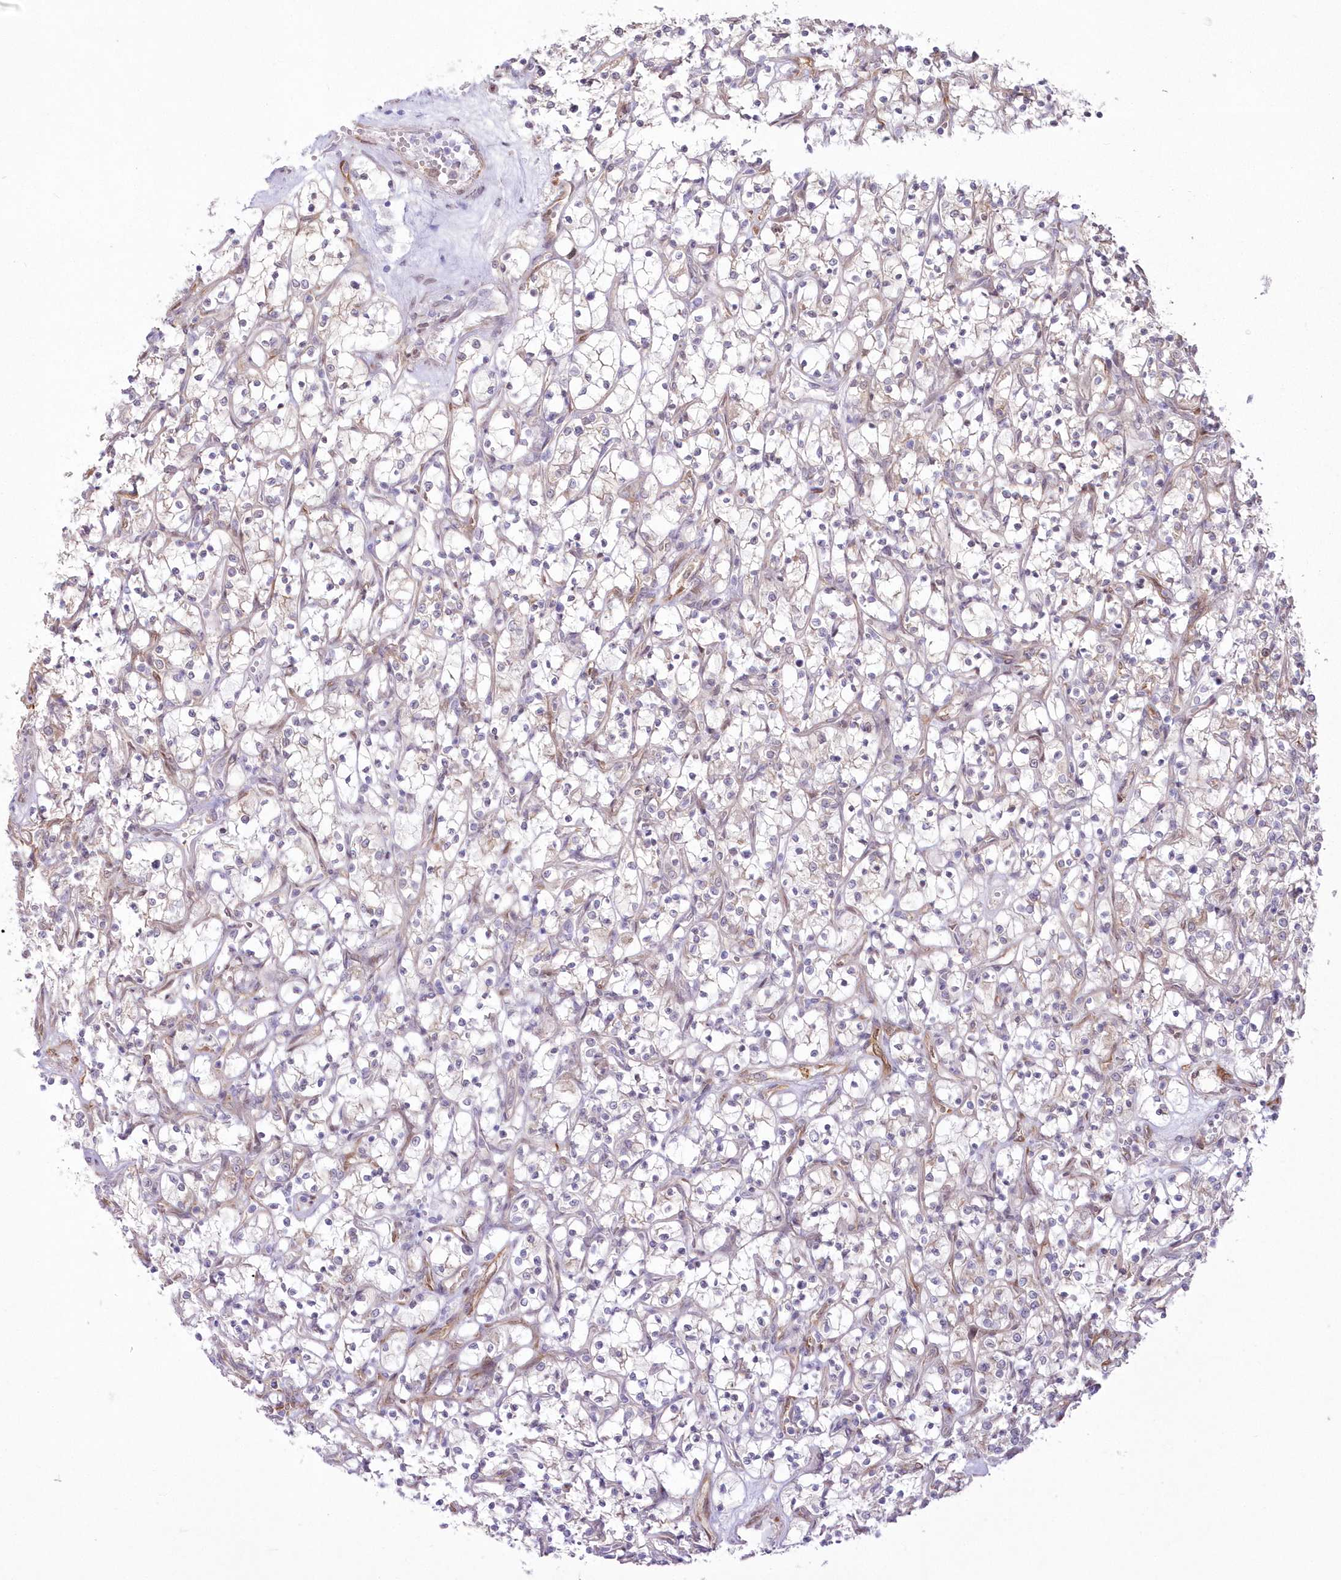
{"staining": {"intensity": "negative", "quantity": "none", "location": "none"}, "tissue": "renal cancer", "cell_type": "Tumor cells", "image_type": "cancer", "snomed": [{"axis": "morphology", "description": "Adenocarcinoma, NOS"}, {"axis": "topography", "description": "Kidney"}], "caption": "Renal cancer (adenocarcinoma) stained for a protein using immunohistochemistry (IHC) exhibits no expression tumor cells.", "gene": "SH3PXD2B", "patient": {"sex": "female", "age": 69}}